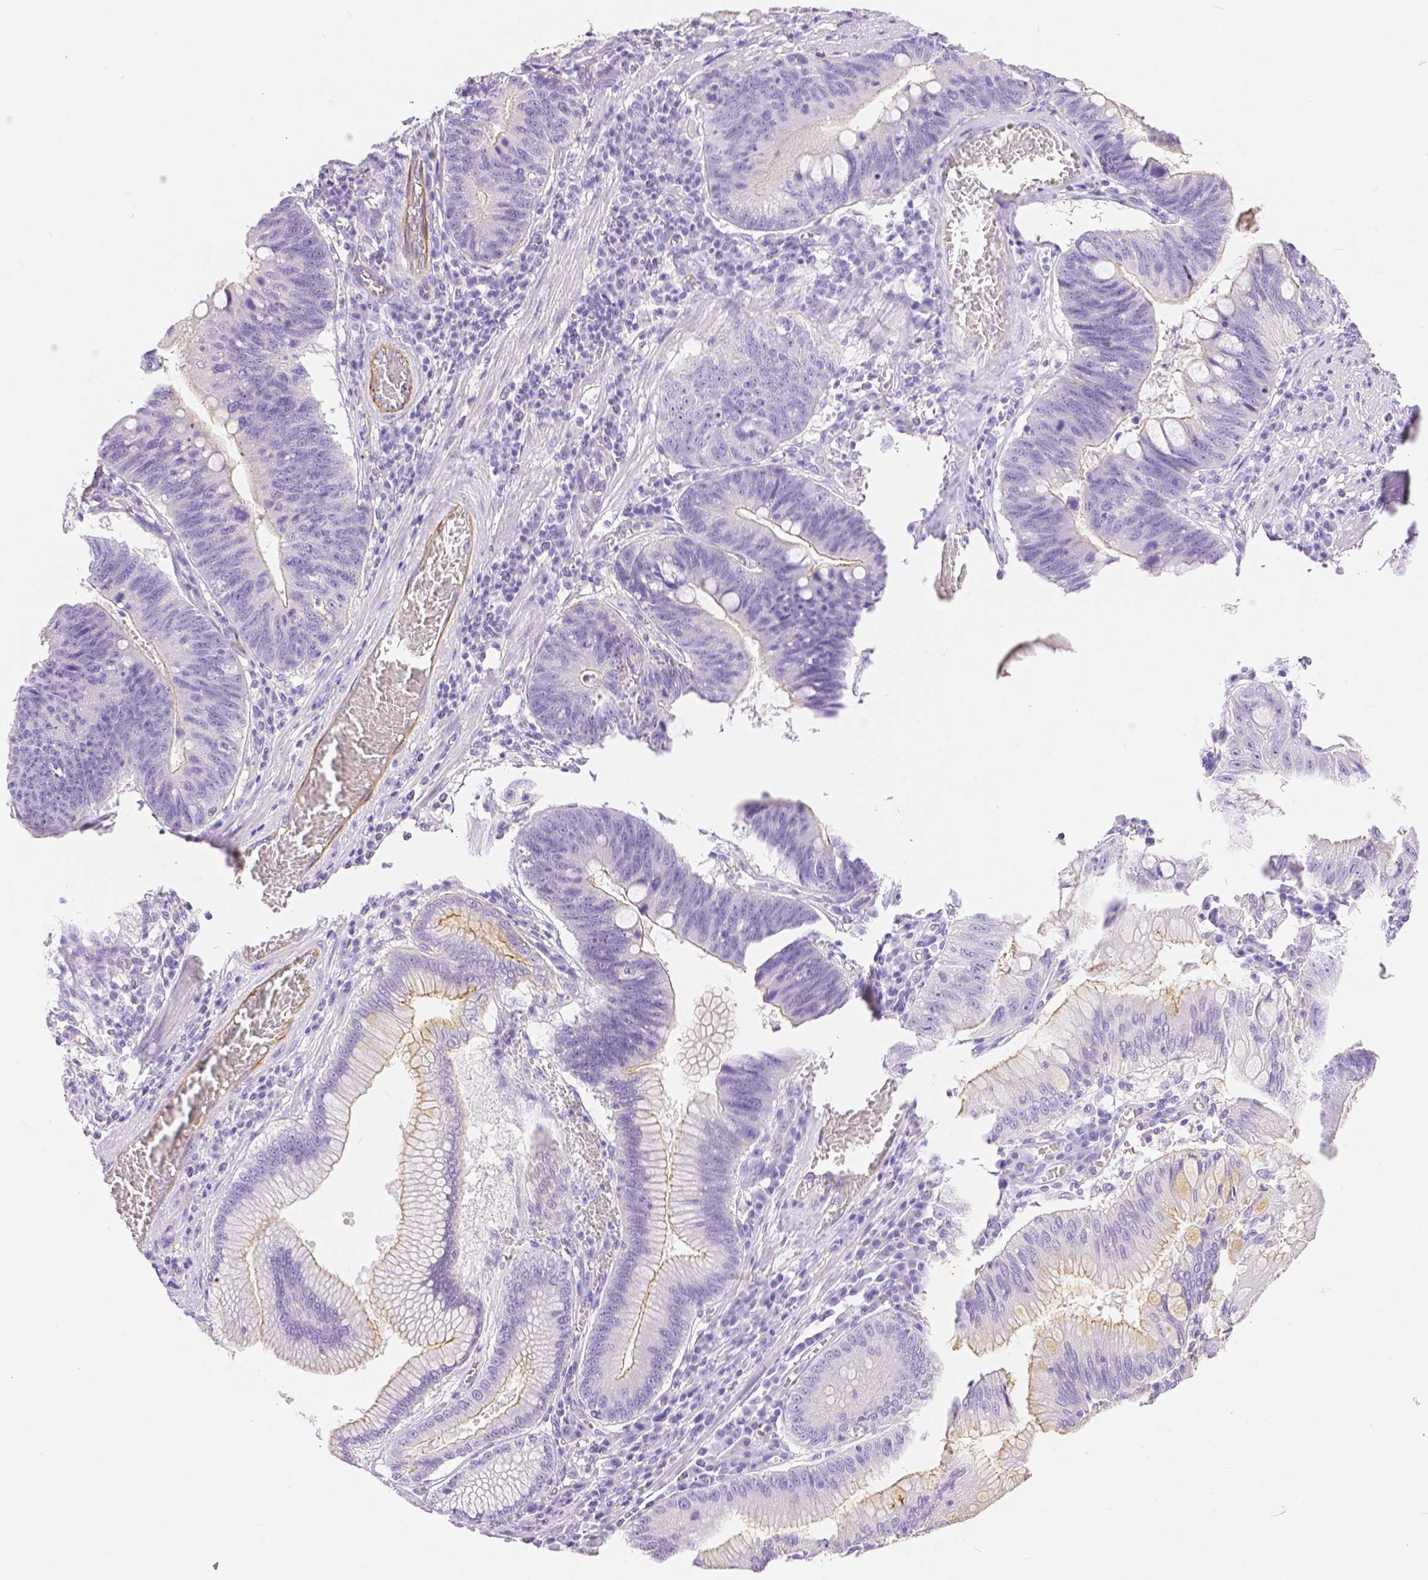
{"staining": {"intensity": "weak", "quantity": "<25%", "location": "cytoplasmic/membranous"}, "tissue": "stomach cancer", "cell_type": "Tumor cells", "image_type": "cancer", "snomed": [{"axis": "morphology", "description": "Adenocarcinoma, NOS"}, {"axis": "topography", "description": "Stomach"}], "caption": "This is a photomicrograph of immunohistochemistry staining of stomach cancer (adenocarcinoma), which shows no staining in tumor cells. (DAB immunohistochemistry with hematoxylin counter stain).", "gene": "SLC27A5", "patient": {"sex": "male", "age": 59}}